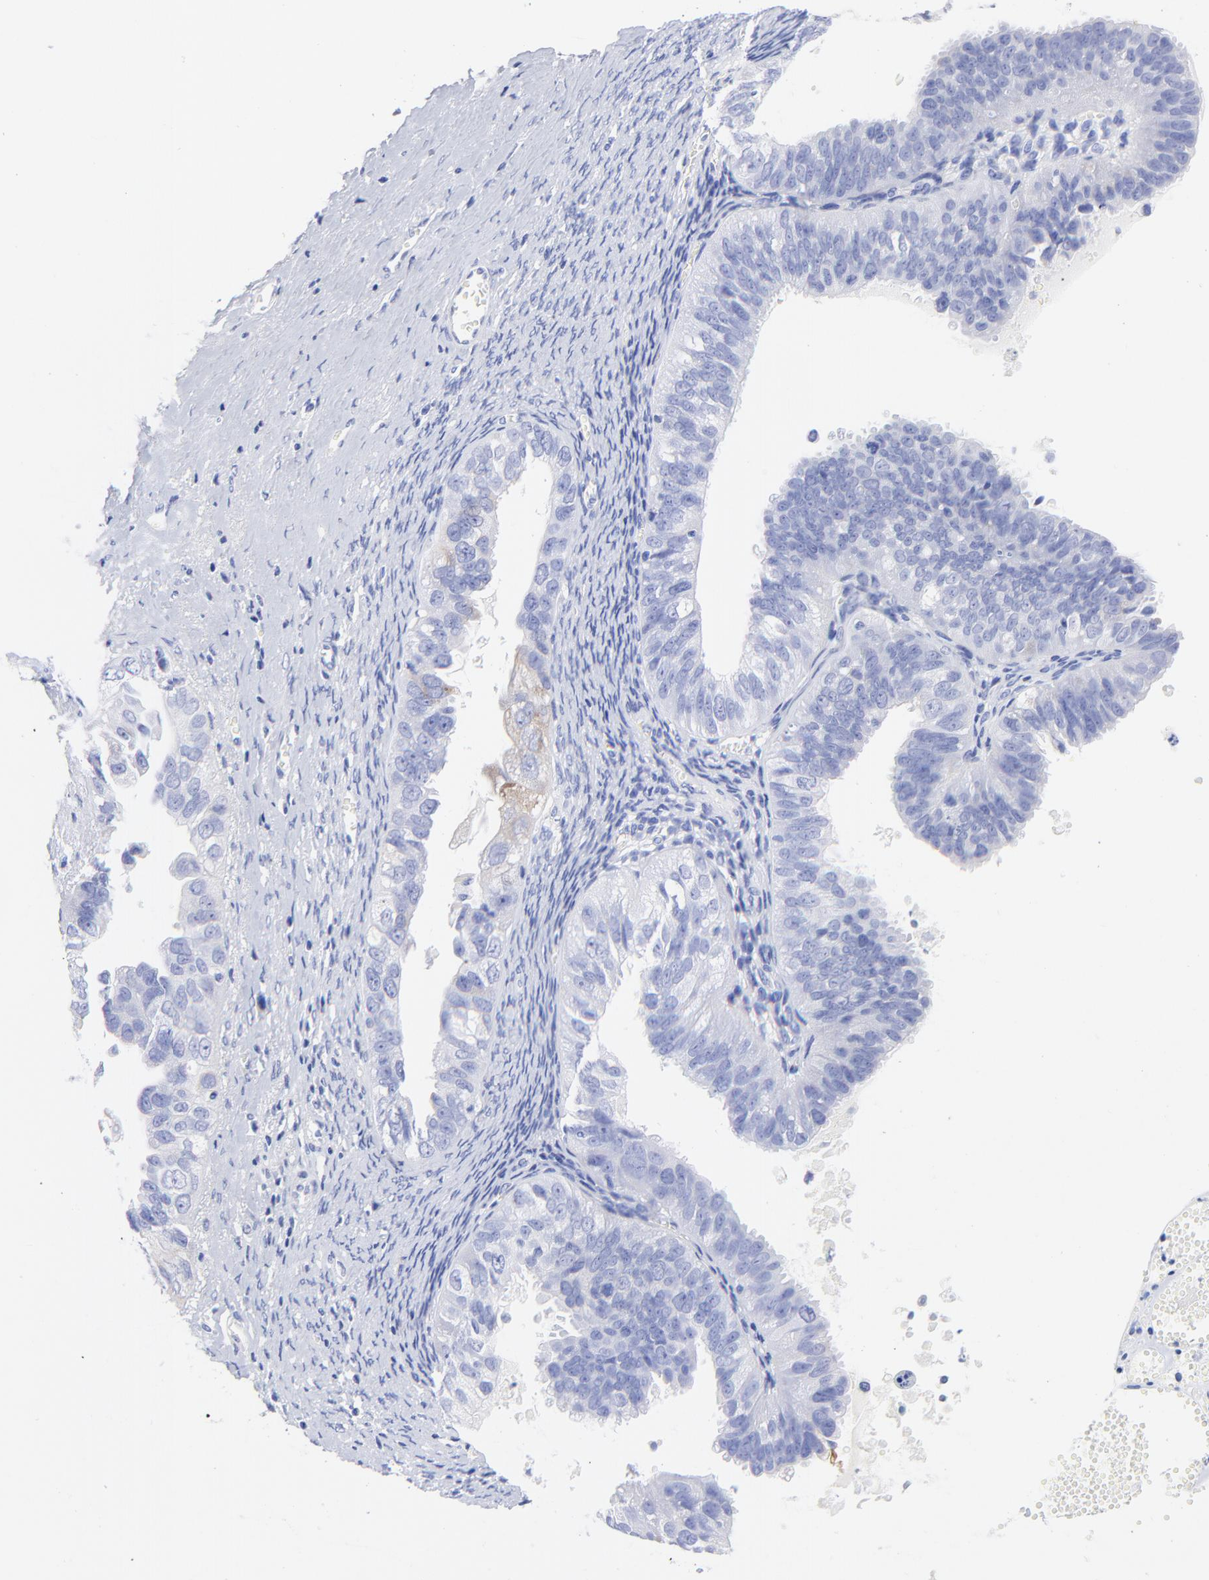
{"staining": {"intensity": "negative", "quantity": "none", "location": "none"}, "tissue": "ovarian cancer", "cell_type": "Tumor cells", "image_type": "cancer", "snomed": [{"axis": "morphology", "description": "Carcinoma, endometroid"}, {"axis": "topography", "description": "Ovary"}], "caption": "A micrograph of human ovarian endometroid carcinoma is negative for staining in tumor cells.", "gene": "C1QTNF6", "patient": {"sex": "female", "age": 85}}